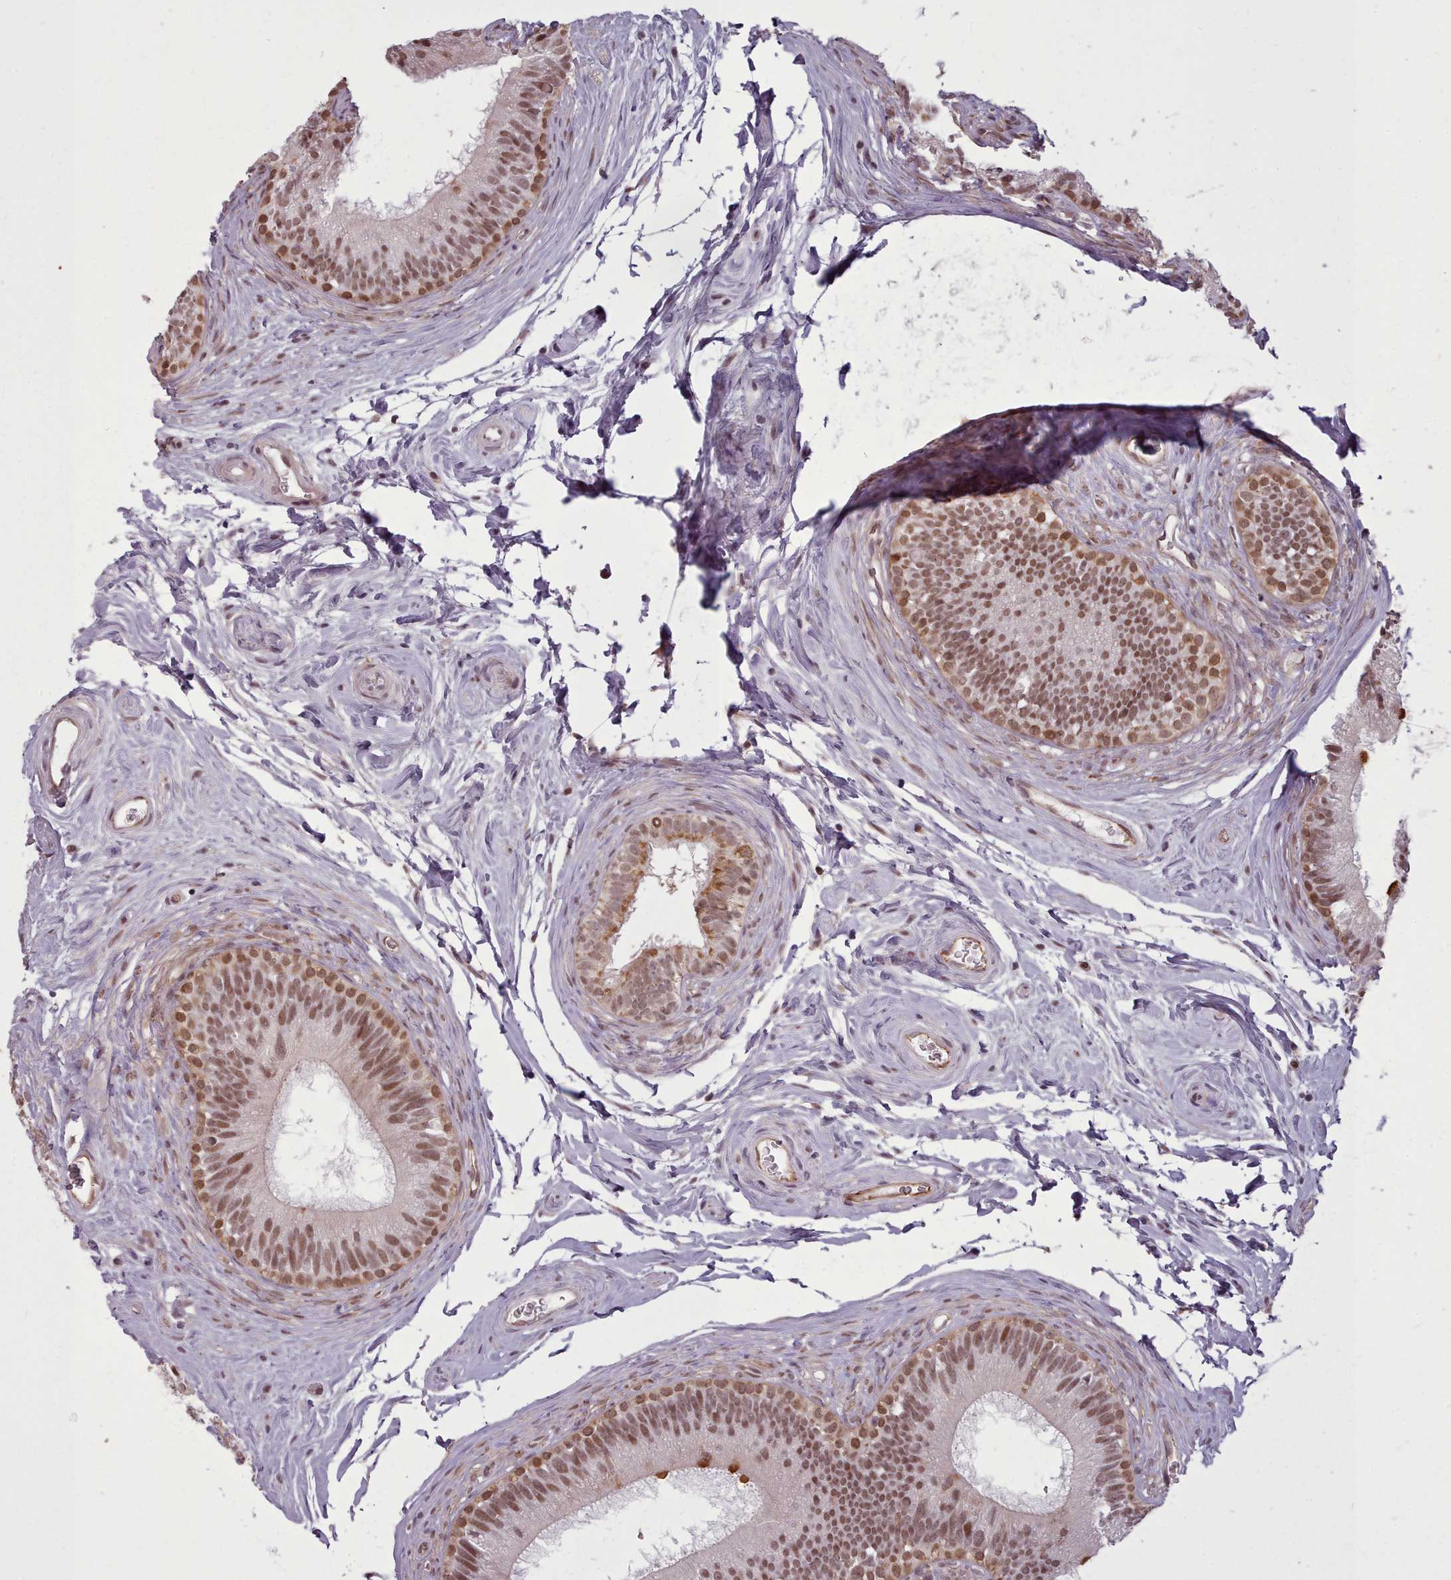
{"staining": {"intensity": "moderate", "quantity": "25%-75%", "location": "nuclear"}, "tissue": "epididymis", "cell_type": "Glandular cells", "image_type": "normal", "snomed": [{"axis": "morphology", "description": "Normal tissue, NOS"}, {"axis": "topography", "description": "Epididymis"}], "caption": "This photomicrograph reveals benign epididymis stained with immunohistochemistry to label a protein in brown. The nuclear of glandular cells show moderate positivity for the protein. Nuclei are counter-stained blue.", "gene": "ZMYM4", "patient": {"sex": "male", "age": 33}}